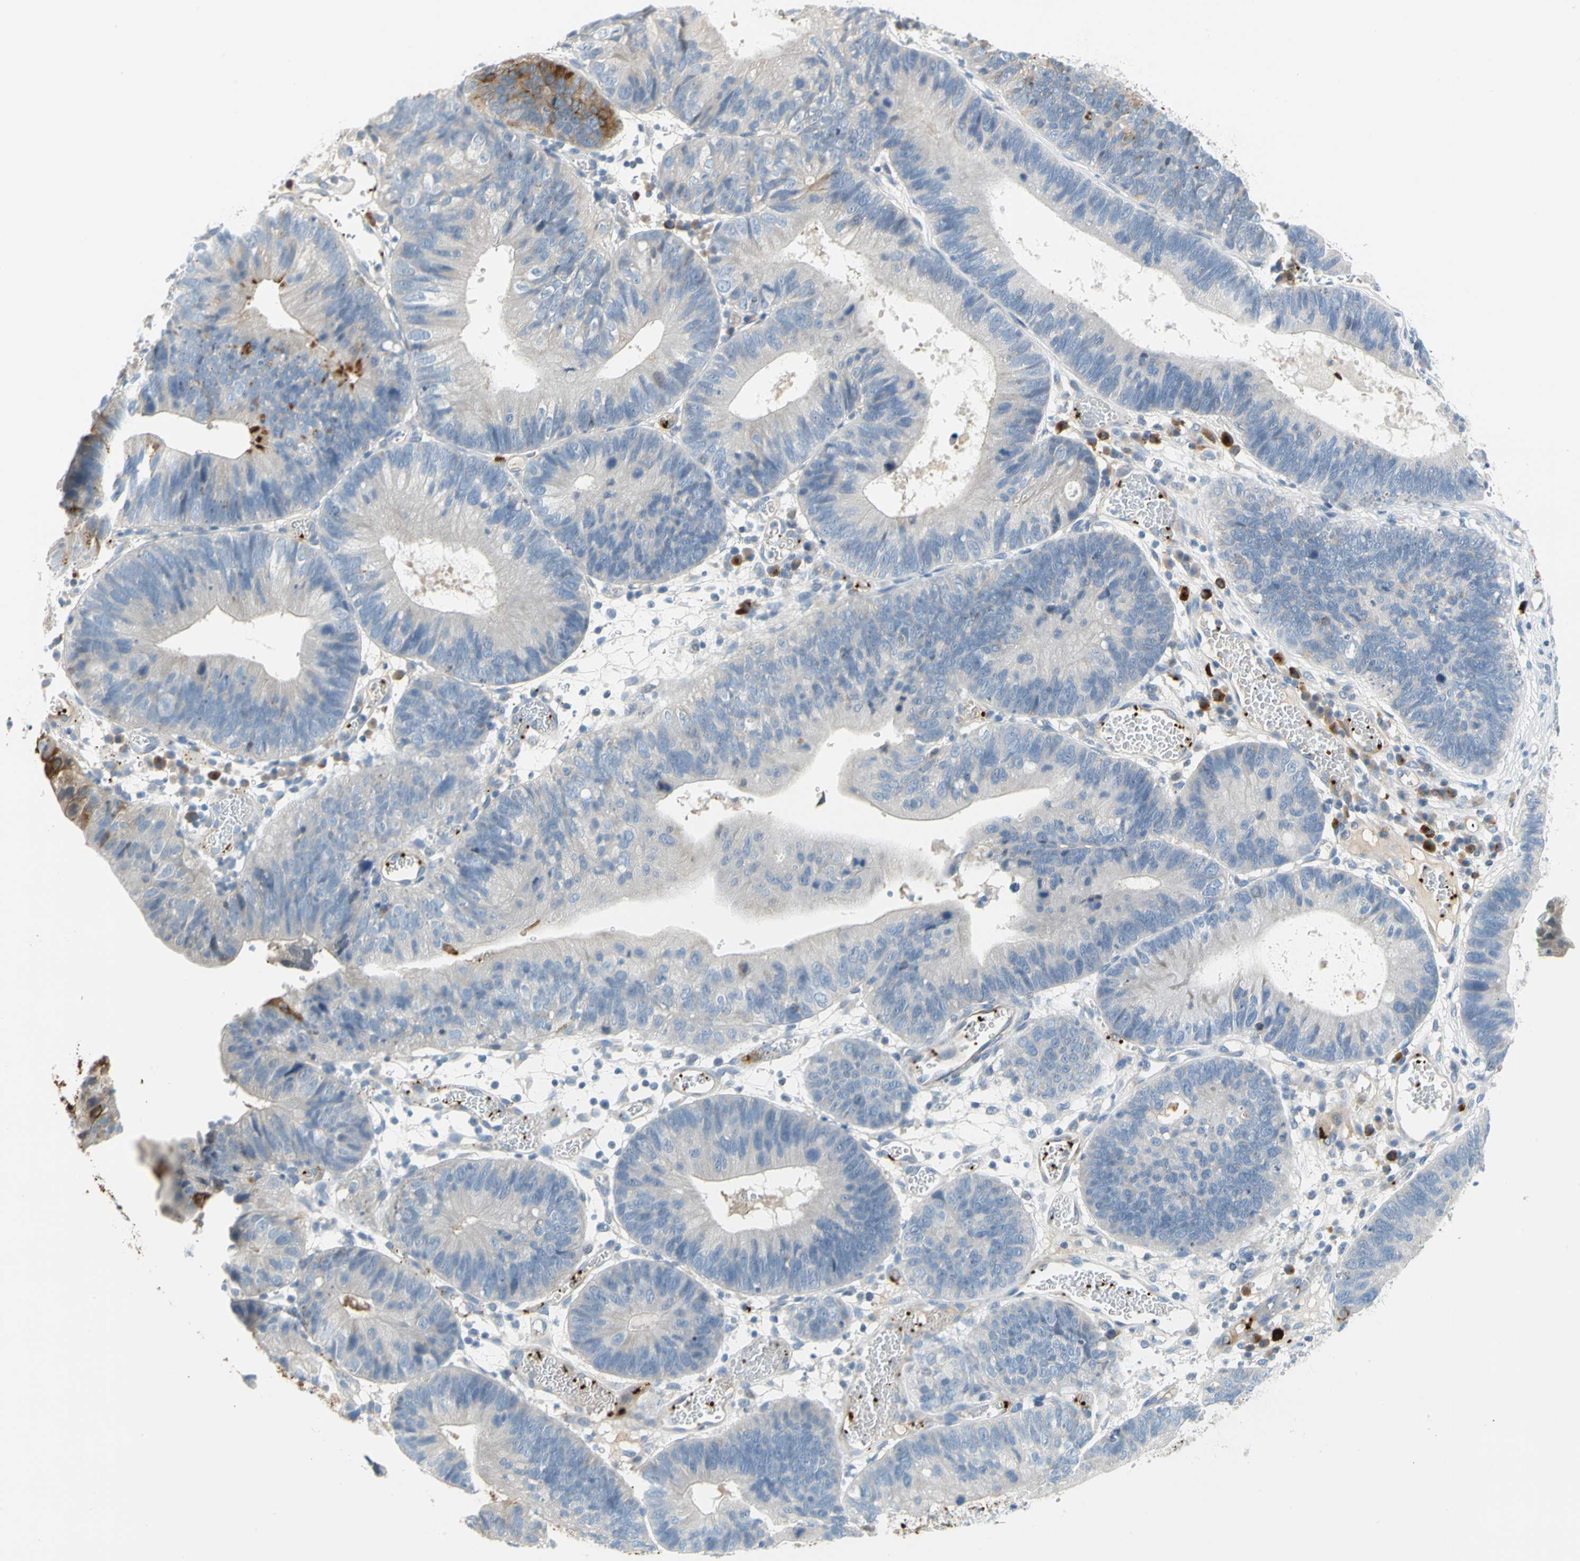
{"staining": {"intensity": "strong", "quantity": "<25%", "location": "cytoplasmic/membranous"}, "tissue": "stomach cancer", "cell_type": "Tumor cells", "image_type": "cancer", "snomed": [{"axis": "morphology", "description": "Adenocarcinoma, NOS"}, {"axis": "topography", "description": "Stomach"}], "caption": "Immunohistochemical staining of stomach cancer demonstrates medium levels of strong cytoplasmic/membranous protein expression in about <25% of tumor cells. (DAB (3,3'-diaminobenzidine) IHC, brown staining for protein, blue staining for nuclei).", "gene": "PPBP", "patient": {"sex": "male", "age": 59}}